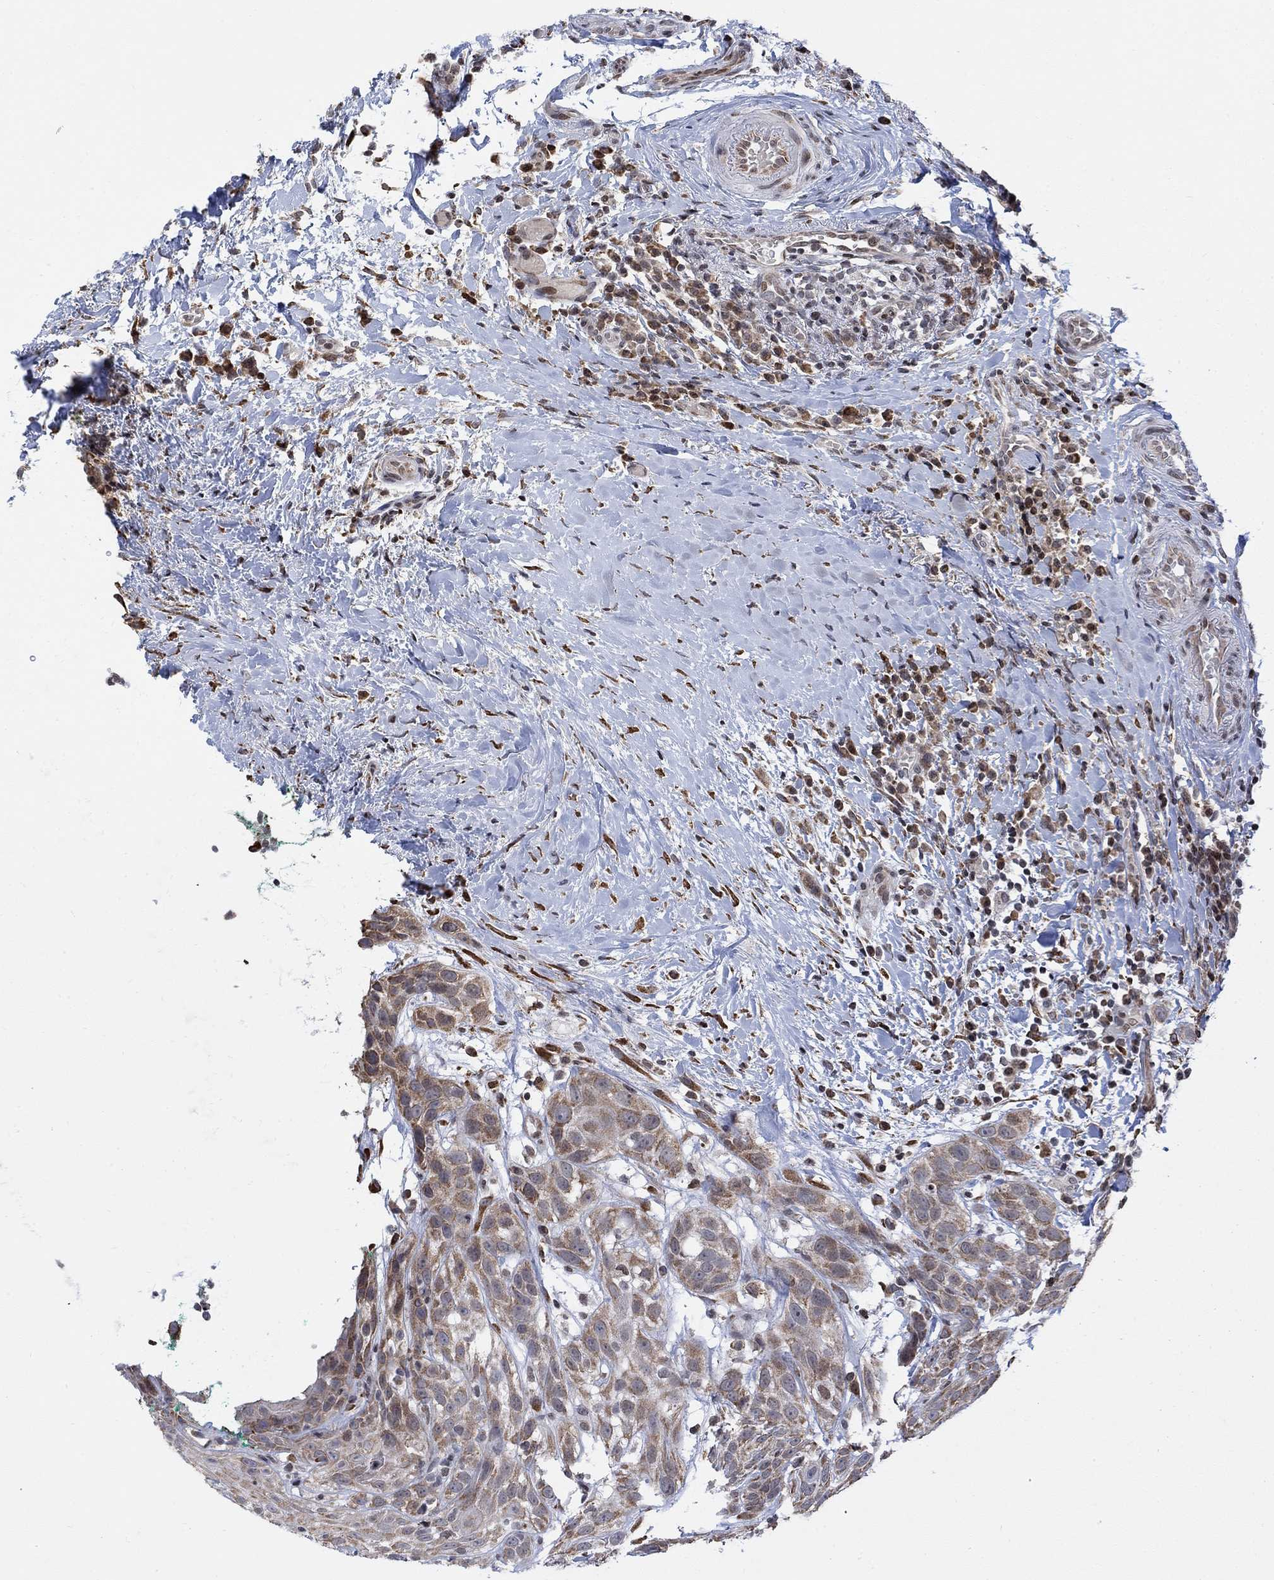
{"staining": {"intensity": "moderate", "quantity": "25%-75%", "location": "cytoplasmic/membranous"}, "tissue": "head and neck cancer", "cell_type": "Tumor cells", "image_type": "cancer", "snomed": [{"axis": "morphology", "description": "Normal tissue, NOS"}, {"axis": "morphology", "description": "Squamous cell carcinoma, NOS"}, {"axis": "topography", "description": "Oral tissue"}, {"axis": "topography", "description": "Salivary gland"}, {"axis": "topography", "description": "Head-Neck"}], "caption": "Immunohistochemical staining of head and neck squamous cell carcinoma demonstrates medium levels of moderate cytoplasmic/membranous expression in about 25%-75% of tumor cells.", "gene": "ABHD14A", "patient": {"sex": "female", "age": 62}}